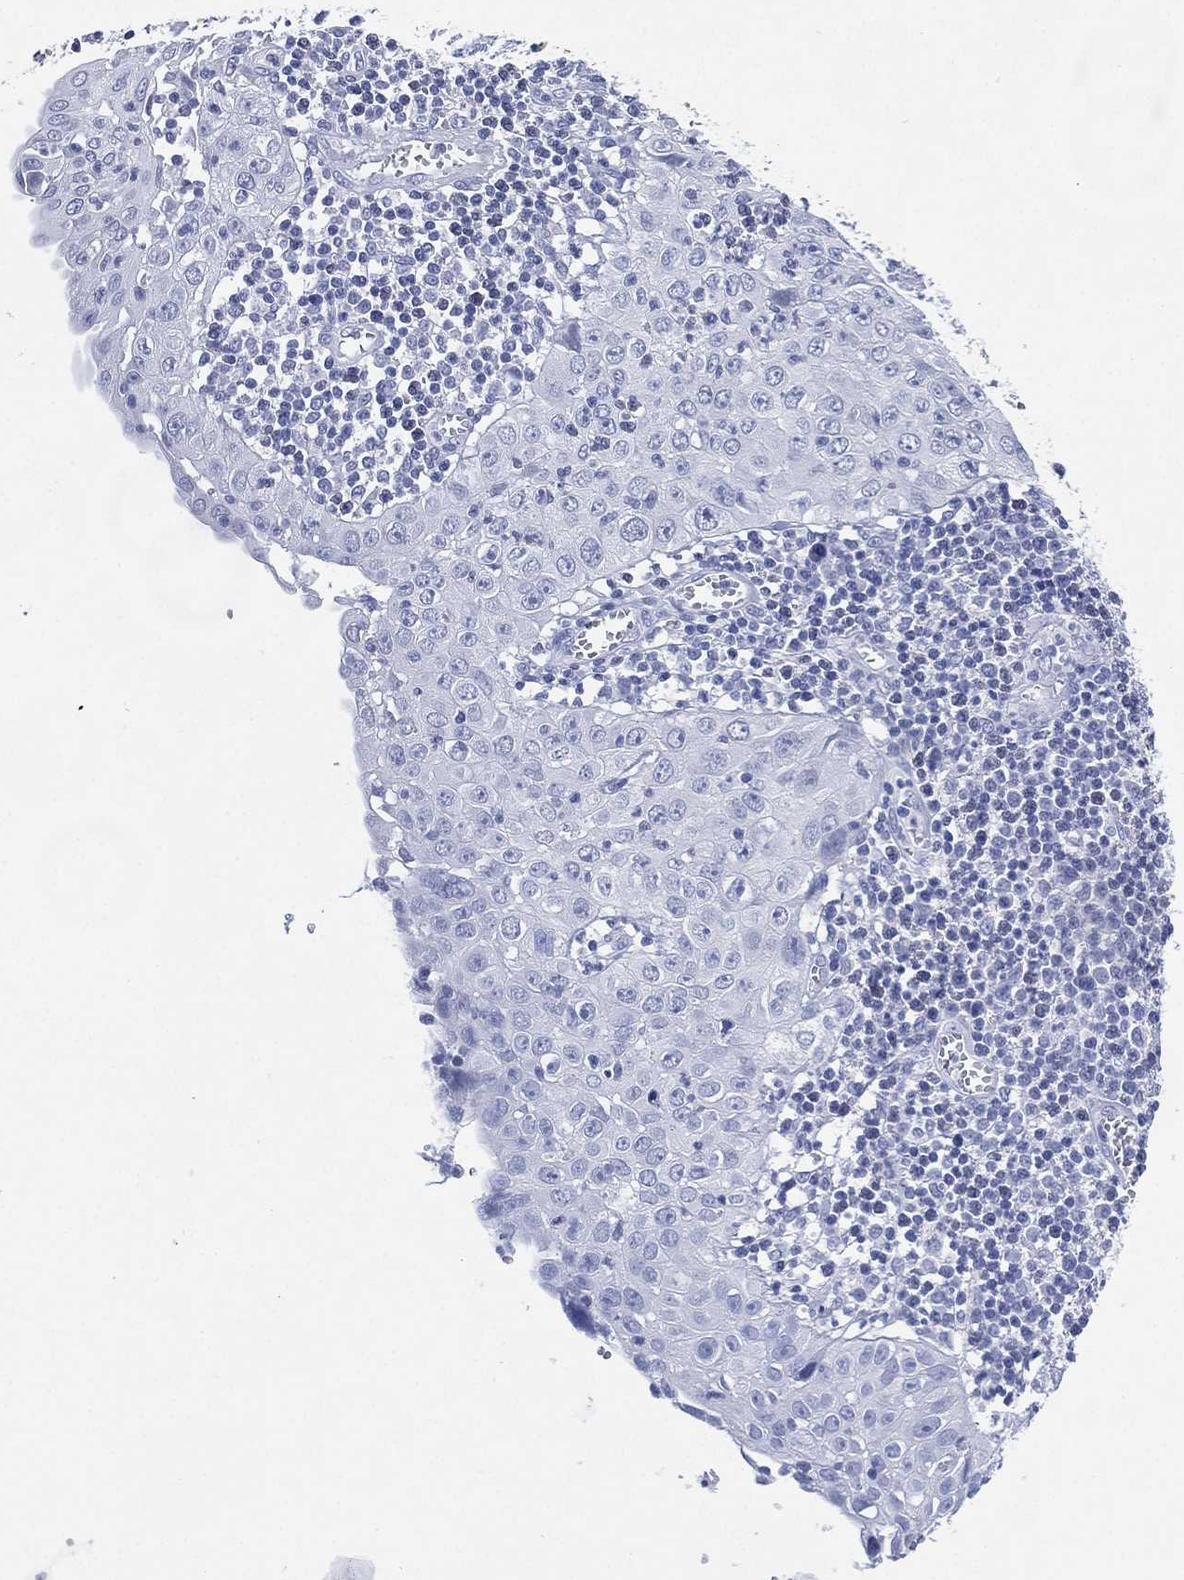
{"staining": {"intensity": "negative", "quantity": "none", "location": "none"}, "tissue": "cervical cancer", "cell_type": "Tumor cells", "image_type": "cancer", "snomed": [{"axis": "morphology", "description": "Squamous cell carcinoma, NOS"}, {"axis": "topography", "description": "Cervix"}], "caption": "Immunohistochemical staining of human cervical cancer (squamous cell carcinoma) displays no significant expression in tumor cells. Nuclei are stained in blue.", "gene": "TMEM247", "patient": {"sex": "female", "age": 24}}